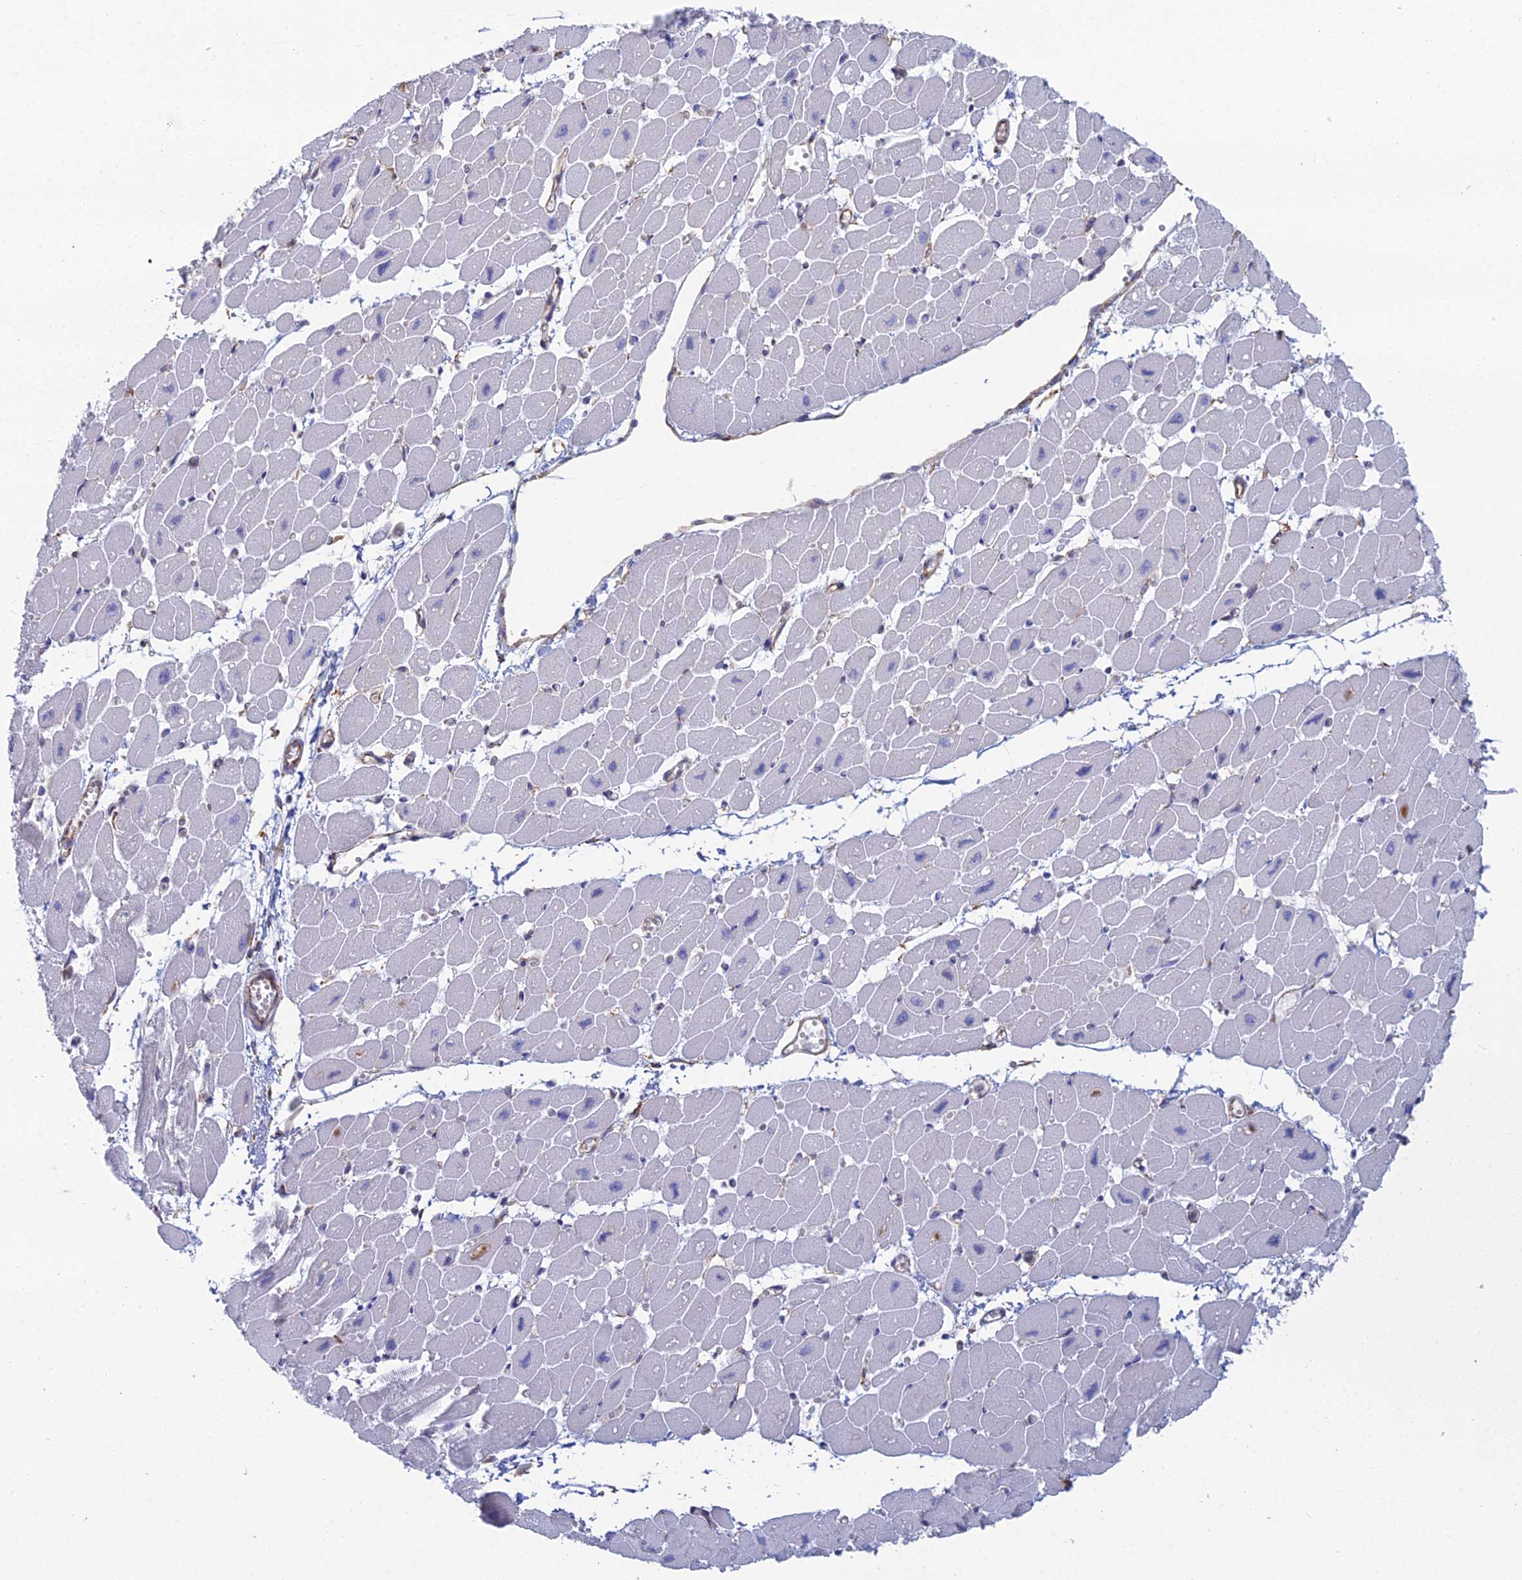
{"staining": {"intensity": "negative", "quantity": "none", "location": "none"}, "tissue": "heart muscle", "cell_type": "Cardiomyocytes", "image_type": "normal", "snomed": [{"axis": "morphology", "description": "Normal tissue, NOS"}, {"axis": "topography", "description": "Heart"}], "caption": "IHC of benign human heart muscle displays no positivity in cardiomyocytes.", "gene": "CLVS2", "patient": {"sex": "female", "age": 54}}